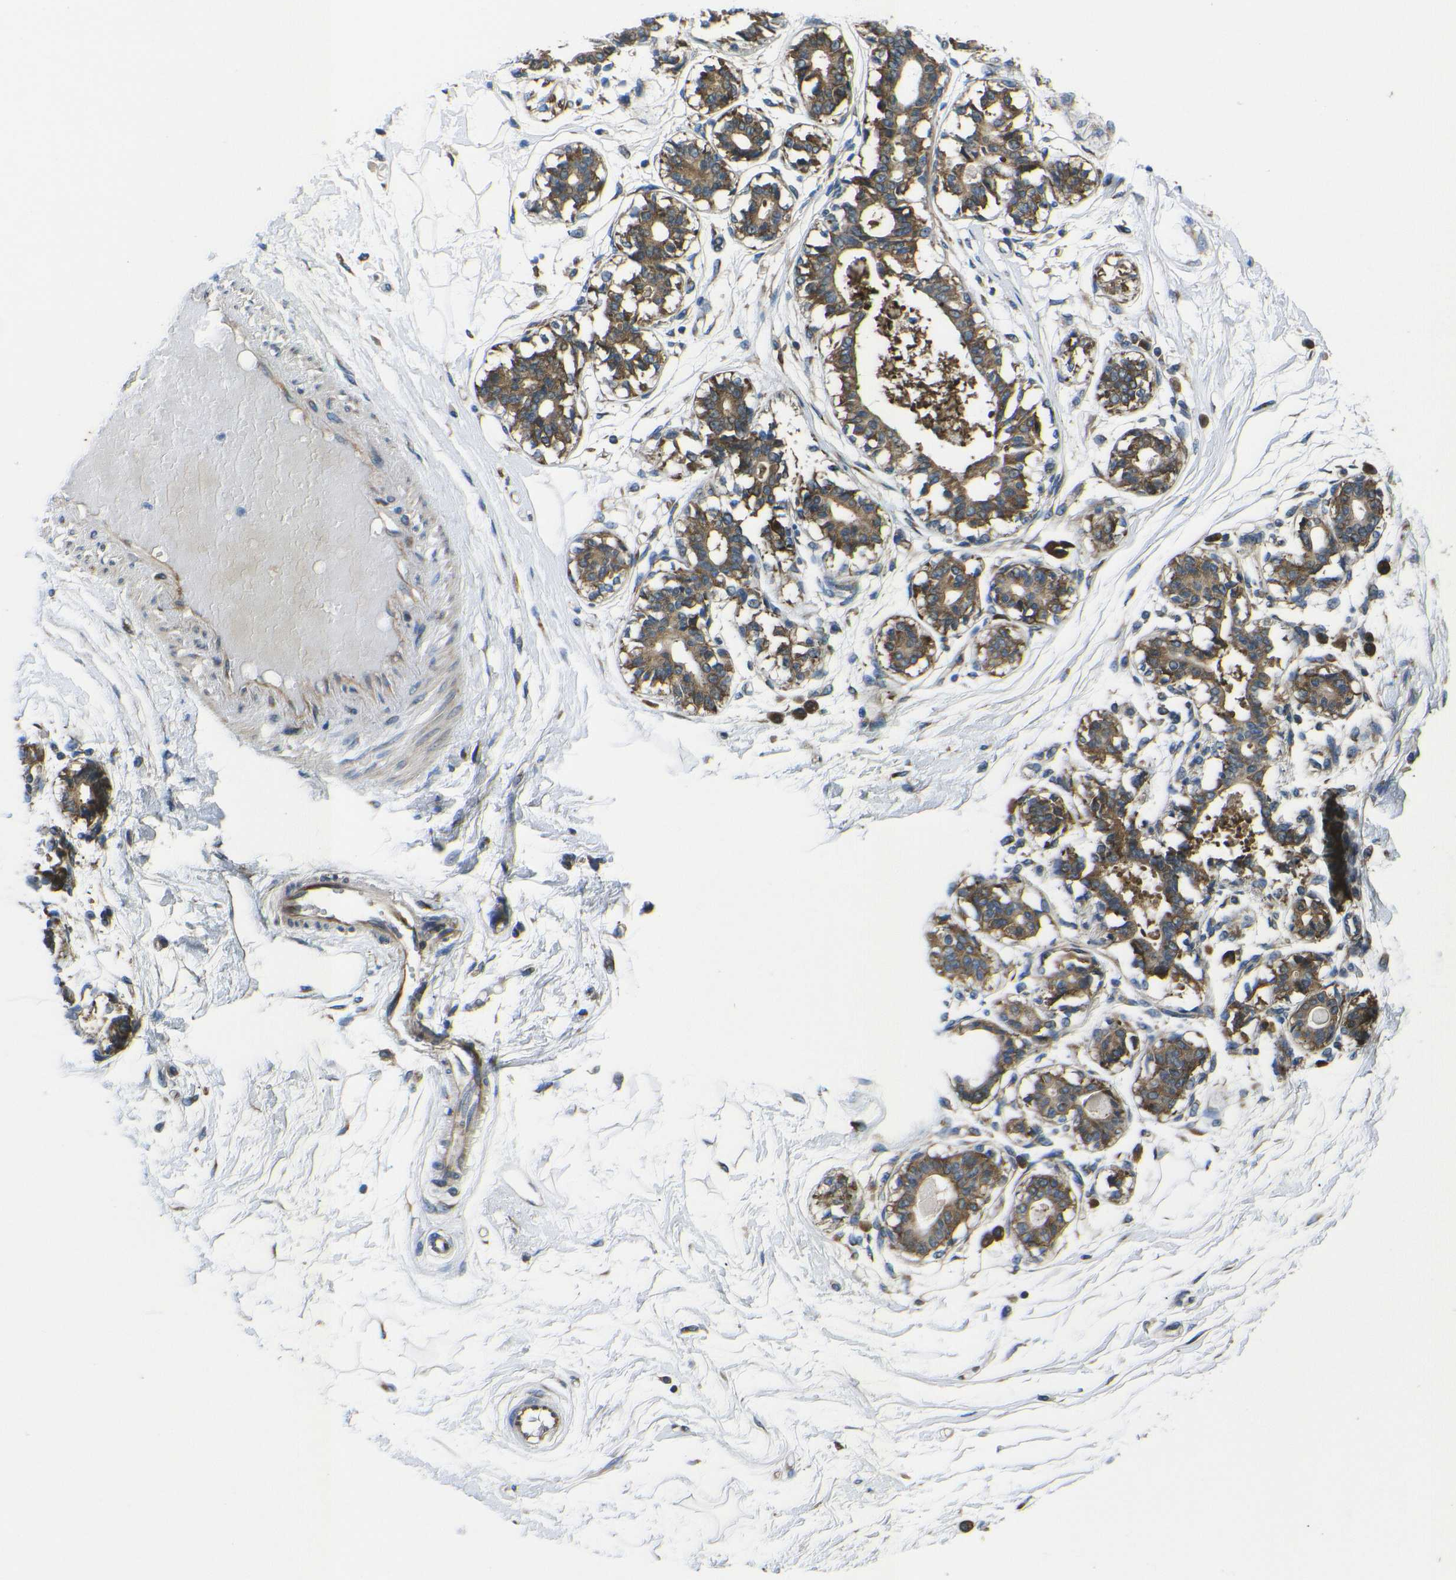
{"staining": {"intensity": "negative", "quantity": "none", "location": "none"}, "tissue": "breast", "cell_type": "Adipocytes", "image_type": "normal", "snomed": [{"axis": "morphology", "description": "Normal tissue, NOS"}, {"axis": "topography", "description": "Breast"}], "caption": "A high-resolution histopathology image shows immunohistochemistry staining of unremarkable breast, which shows no significant positivity in adipocytes.", "gene": "RPSA", "patient": {"sex": "female", "age": 45}}